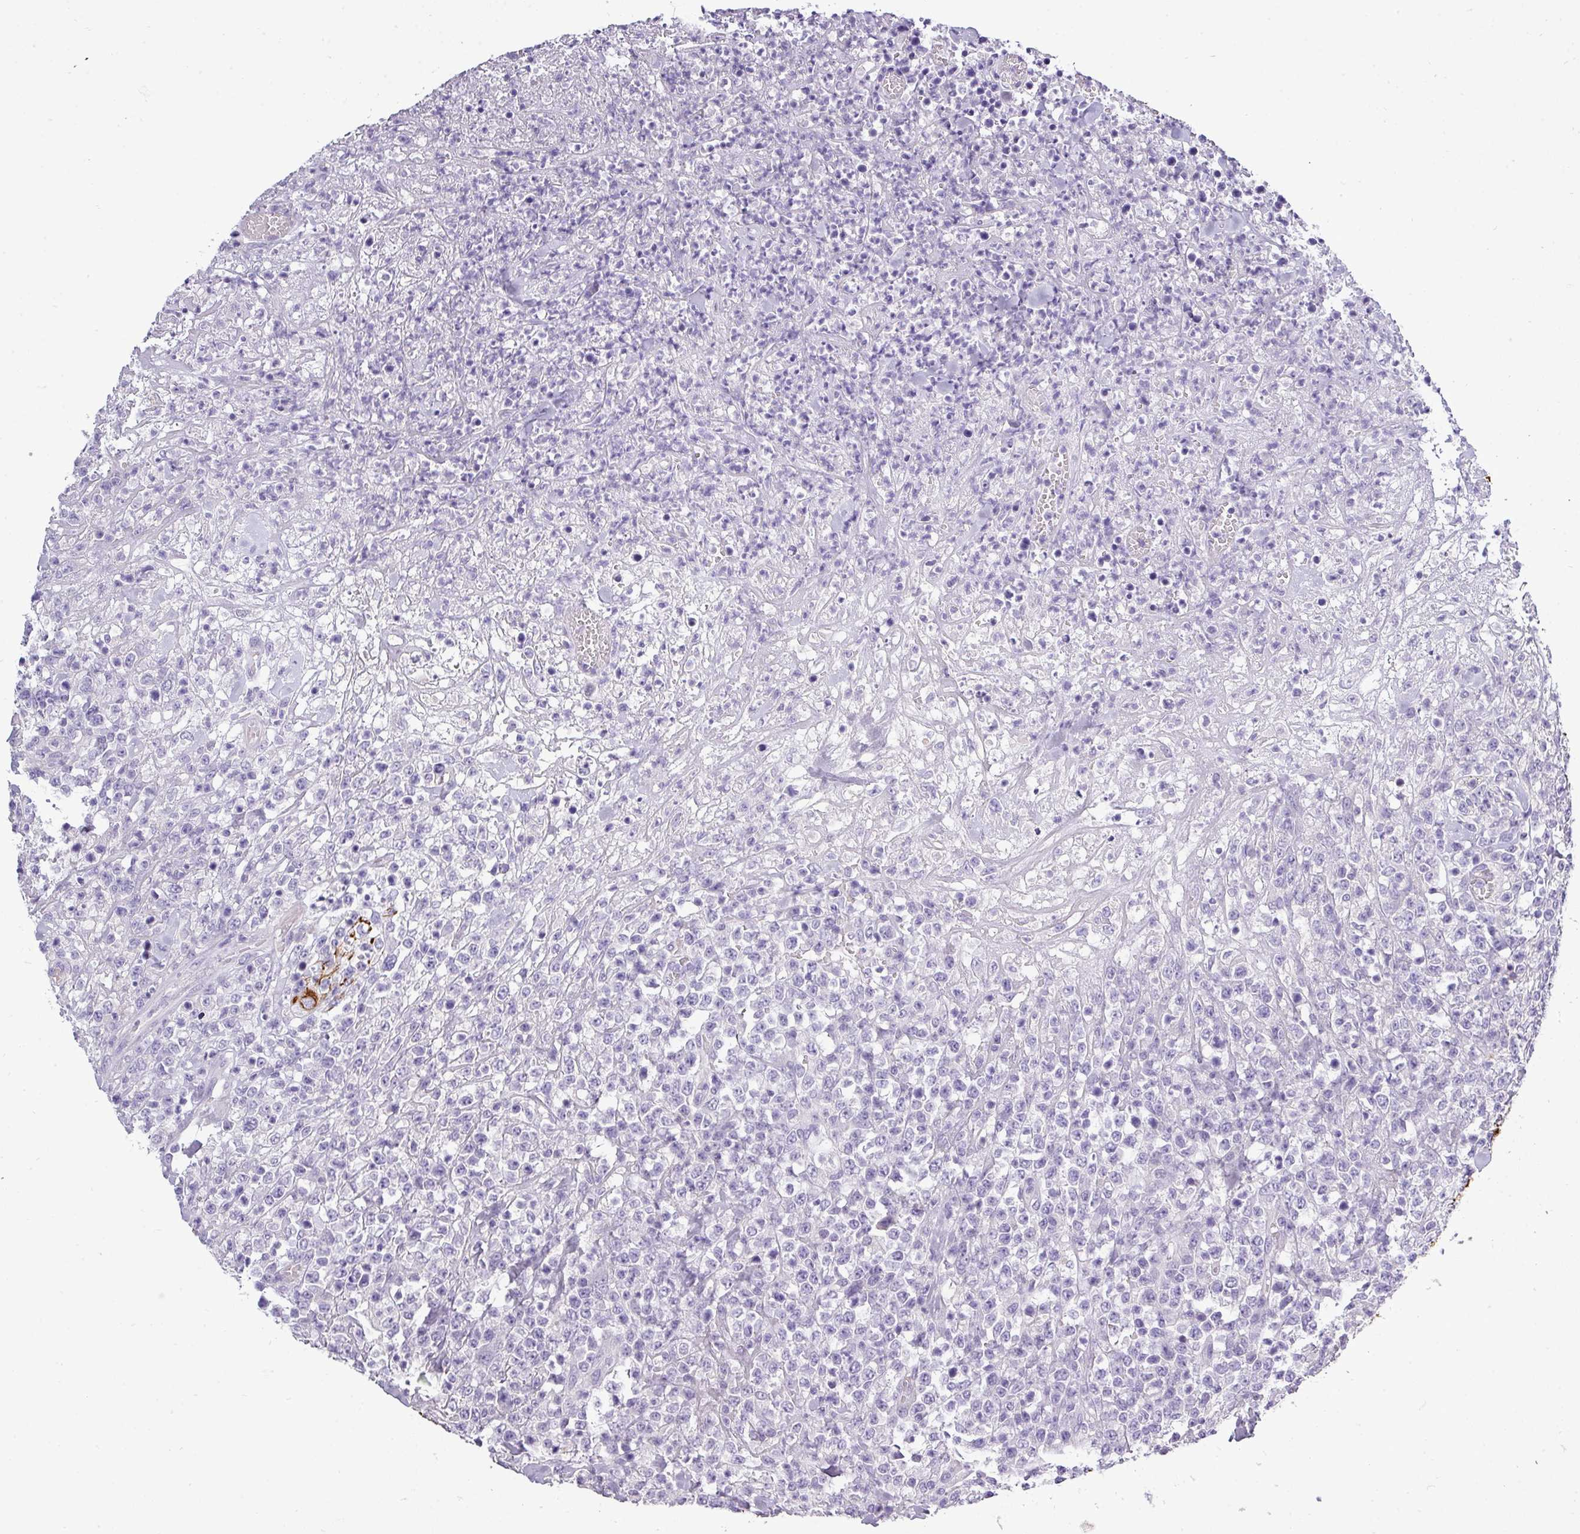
{"staining": {"intensity": "negative", "quantity": "none", "location": "none"}, "tissue": "lymphoma", "cell_type": "Tumor cells", "image_type": "cancer", "snomed": [{"axis": "morphology", "description": "Malignant lymphoma, non-Hodgkin's type, High grade"}, {"axis": "topography", "description": "Colon"}], "caption": "IHC image of neoplastic tissue: human malignant lymphoma, non-Hodgkin's type (high-grade) stained with DAB reveals no significant protein staining in tumor cells.", "gene": "DNAAF9", "patient": {"sex": "female", "age": 53}}